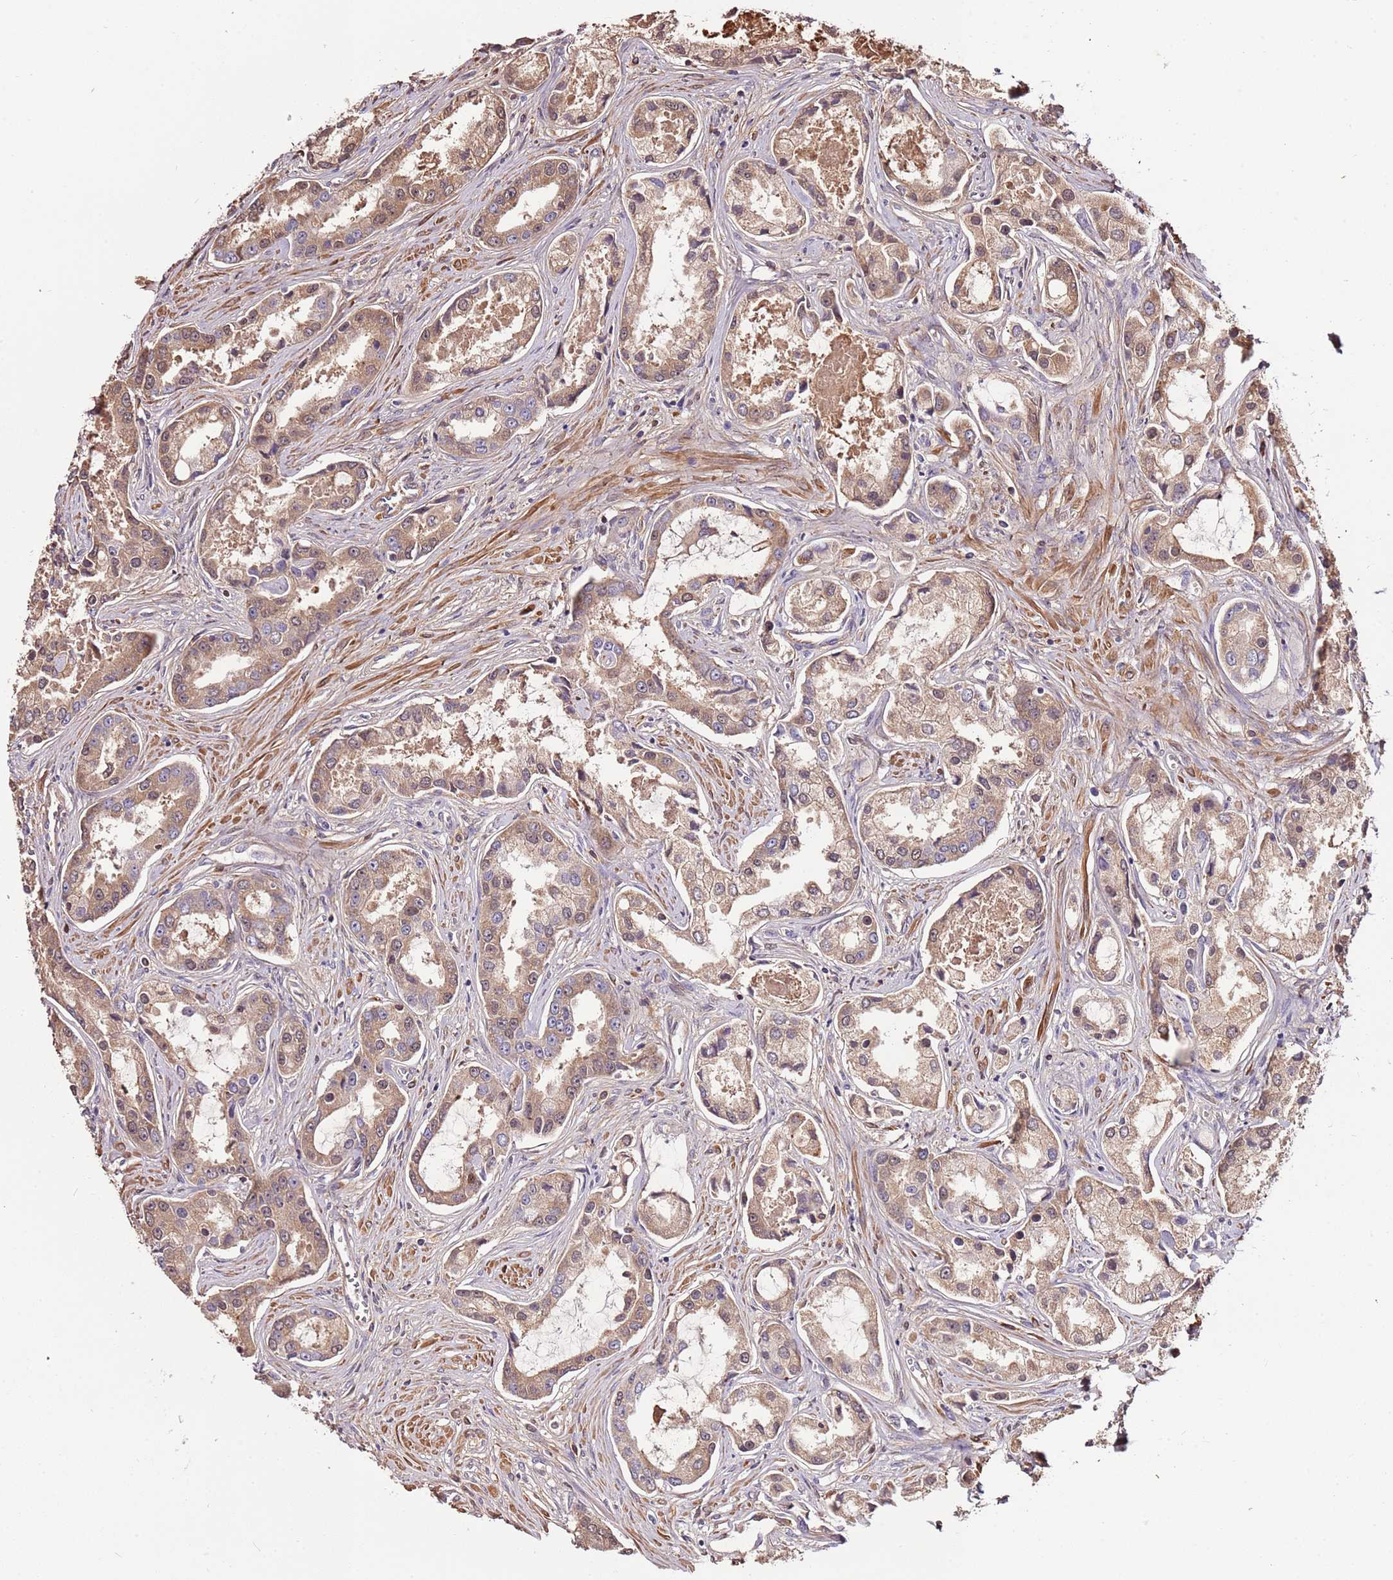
{"staining": {"intensity": "moderate", "quantity": "25%-75%", "location": "cytoplasmic/membranous"}, "tissue": "prostate cancer", "cell_type": "Tumor cells", "image_type": "cancer", "snomed": [{"axis": "morphology", "description": "Adenocarcinoma, Low grade"}, {"axis": "topography", "description": "Prostate"}], "caption": "A photomicrograph of prostate cancer (low-grade adenocarcinoma) stained for a protein shows moderate cytoplasmic/membranous brown staining in tumor cells.", "gene": "DENR", "patient": {"sex": "male", "age": 68}}